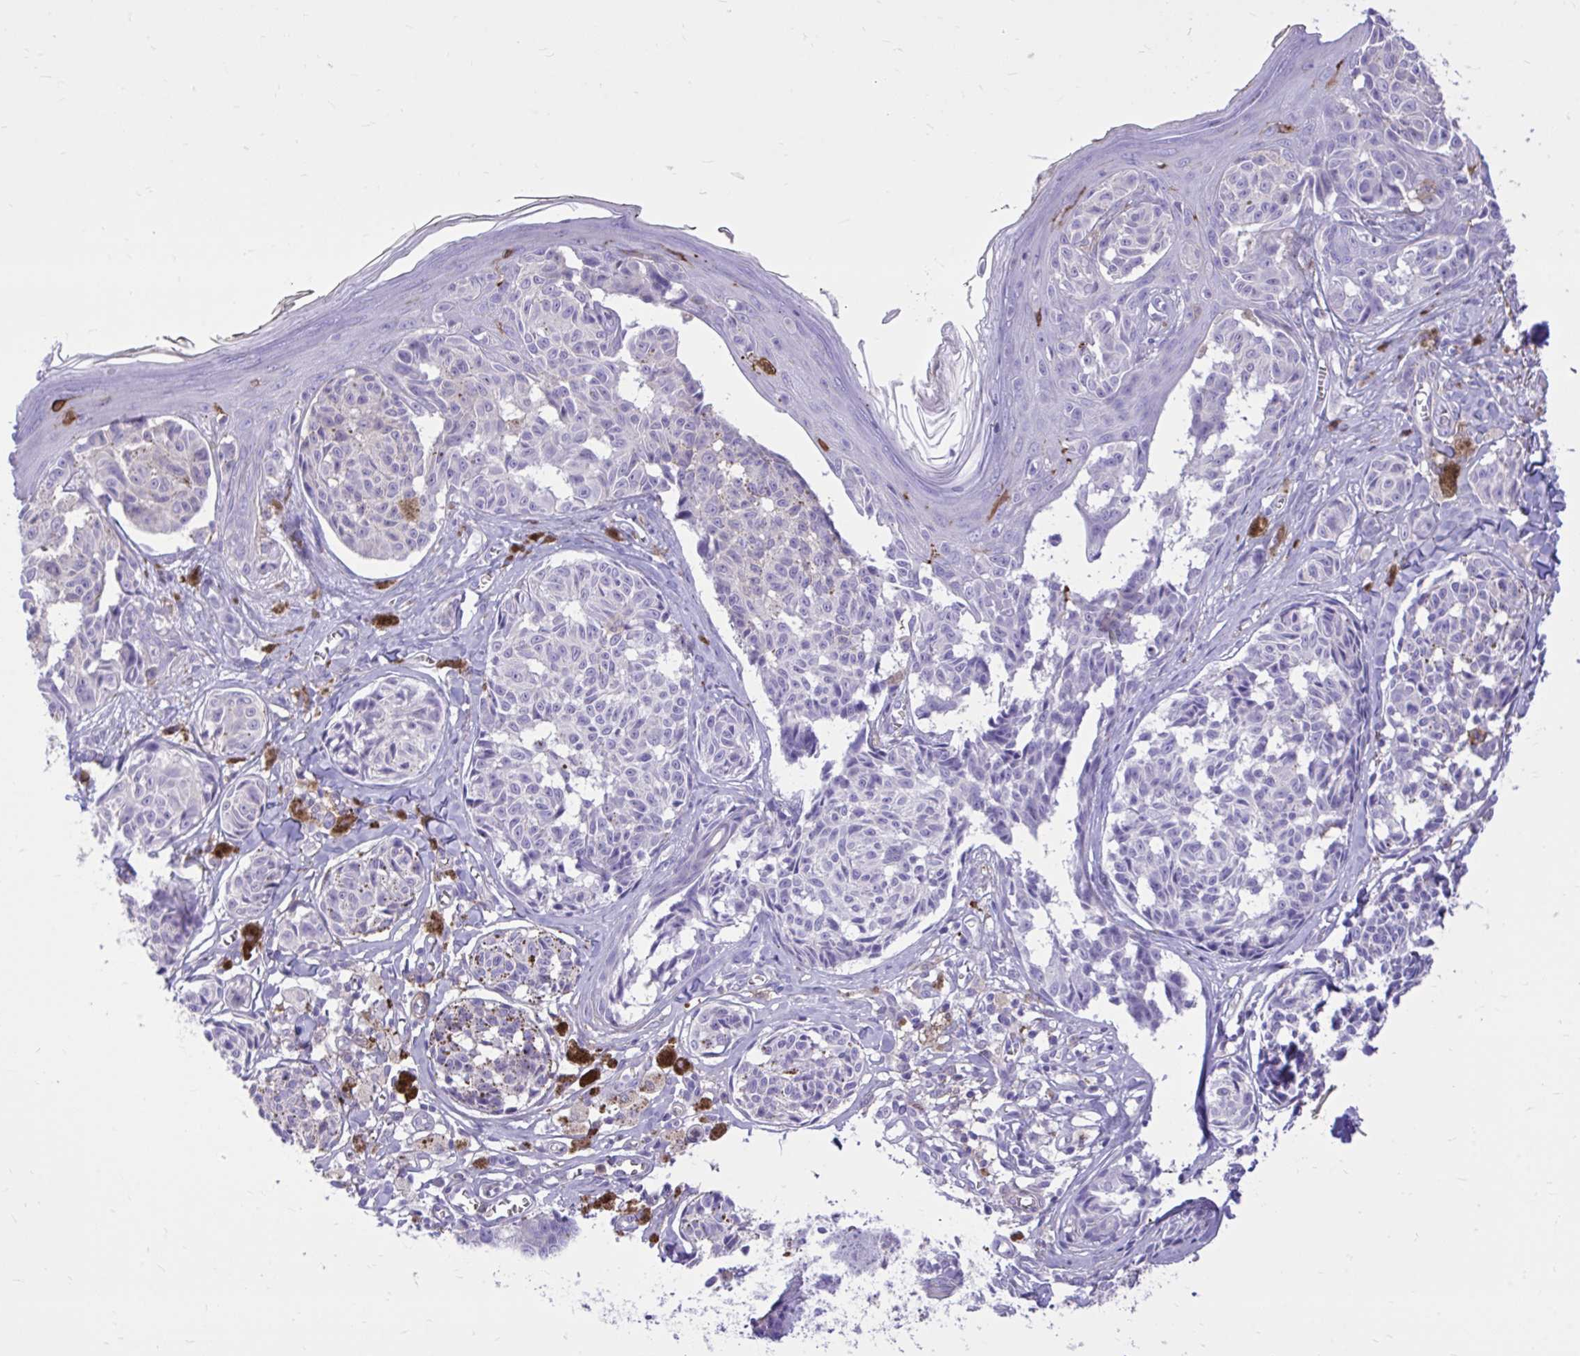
{"staining": {"intensity": "negative", "quantity": "none", "location": "none"}, "tissue": "melanoma", "cell_type": "Tumor cells", "image_type": "cancer", "snomed": [{"axis": "morphology", "description": "Malignant melanoma, NOS"}, {"axis": "topography", "description": "Skin"}], "caption": "Immunohistochemistry micrograph of neoplastic tissue: human malignant melanoma stained with DAB displays no significant protein expression in tumor cells.", "gene": "TLR7", "patient": {"sex": "female", "age": 43}}